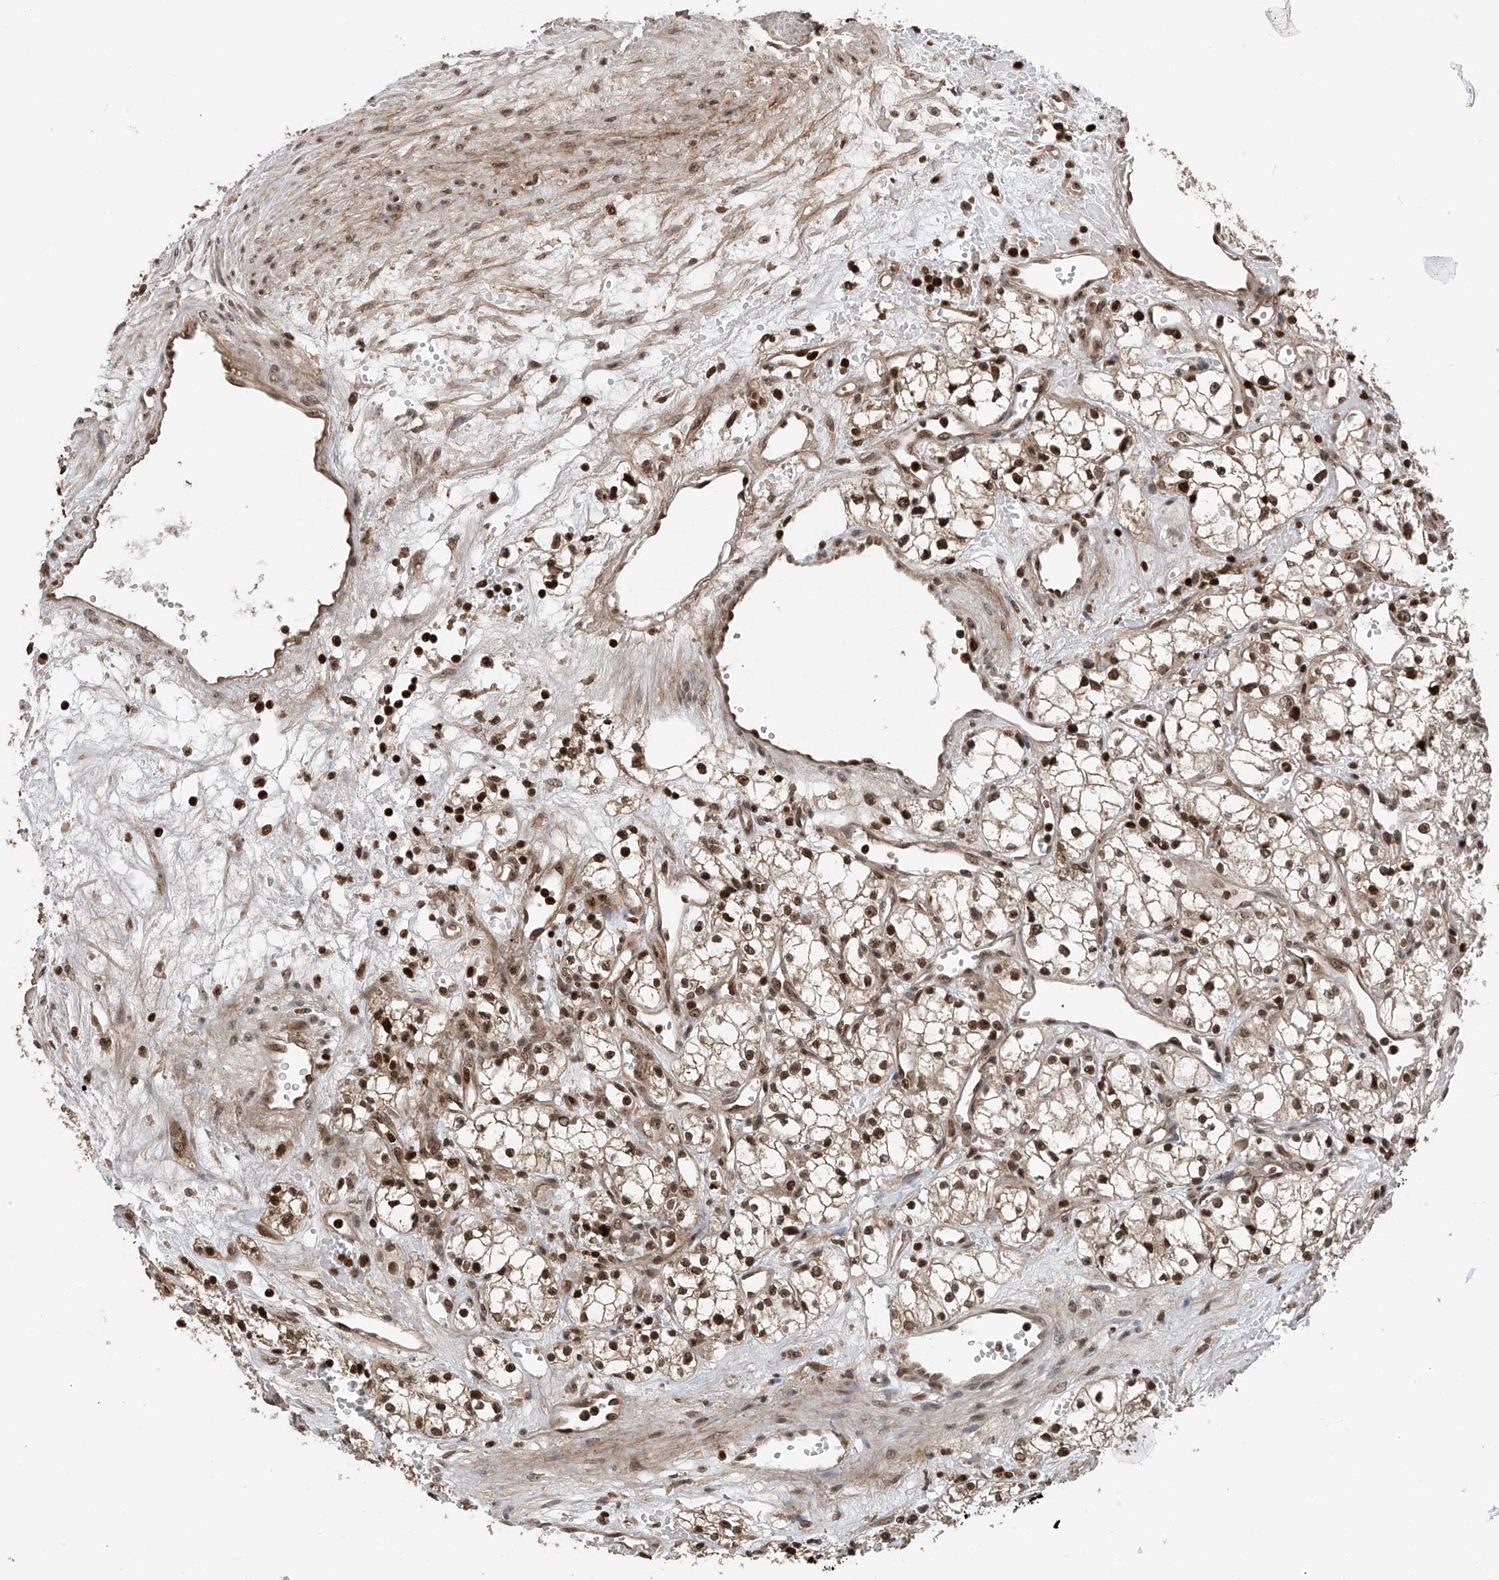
{"staining": {"intensity": "strong", "quantity": ">75%", "location": "nuclear"}, "tissue": "renal cancer", "cell_type": "Tumor cells", "image_type": "cancer", "snomed": [{"axis": "morphology", "description": "Adenocarcinoma, NOS"}, {"axis": "topography", "description": "Kidney"}], "caption": "DAB immunohistochemical staining of renal cancer (adenocarcinoma) exhibits strong nuclear protein staining in about >75% of tumor cells.", "gene": "DNAJC9", "patient": {"sex": "male", "age": 59}}